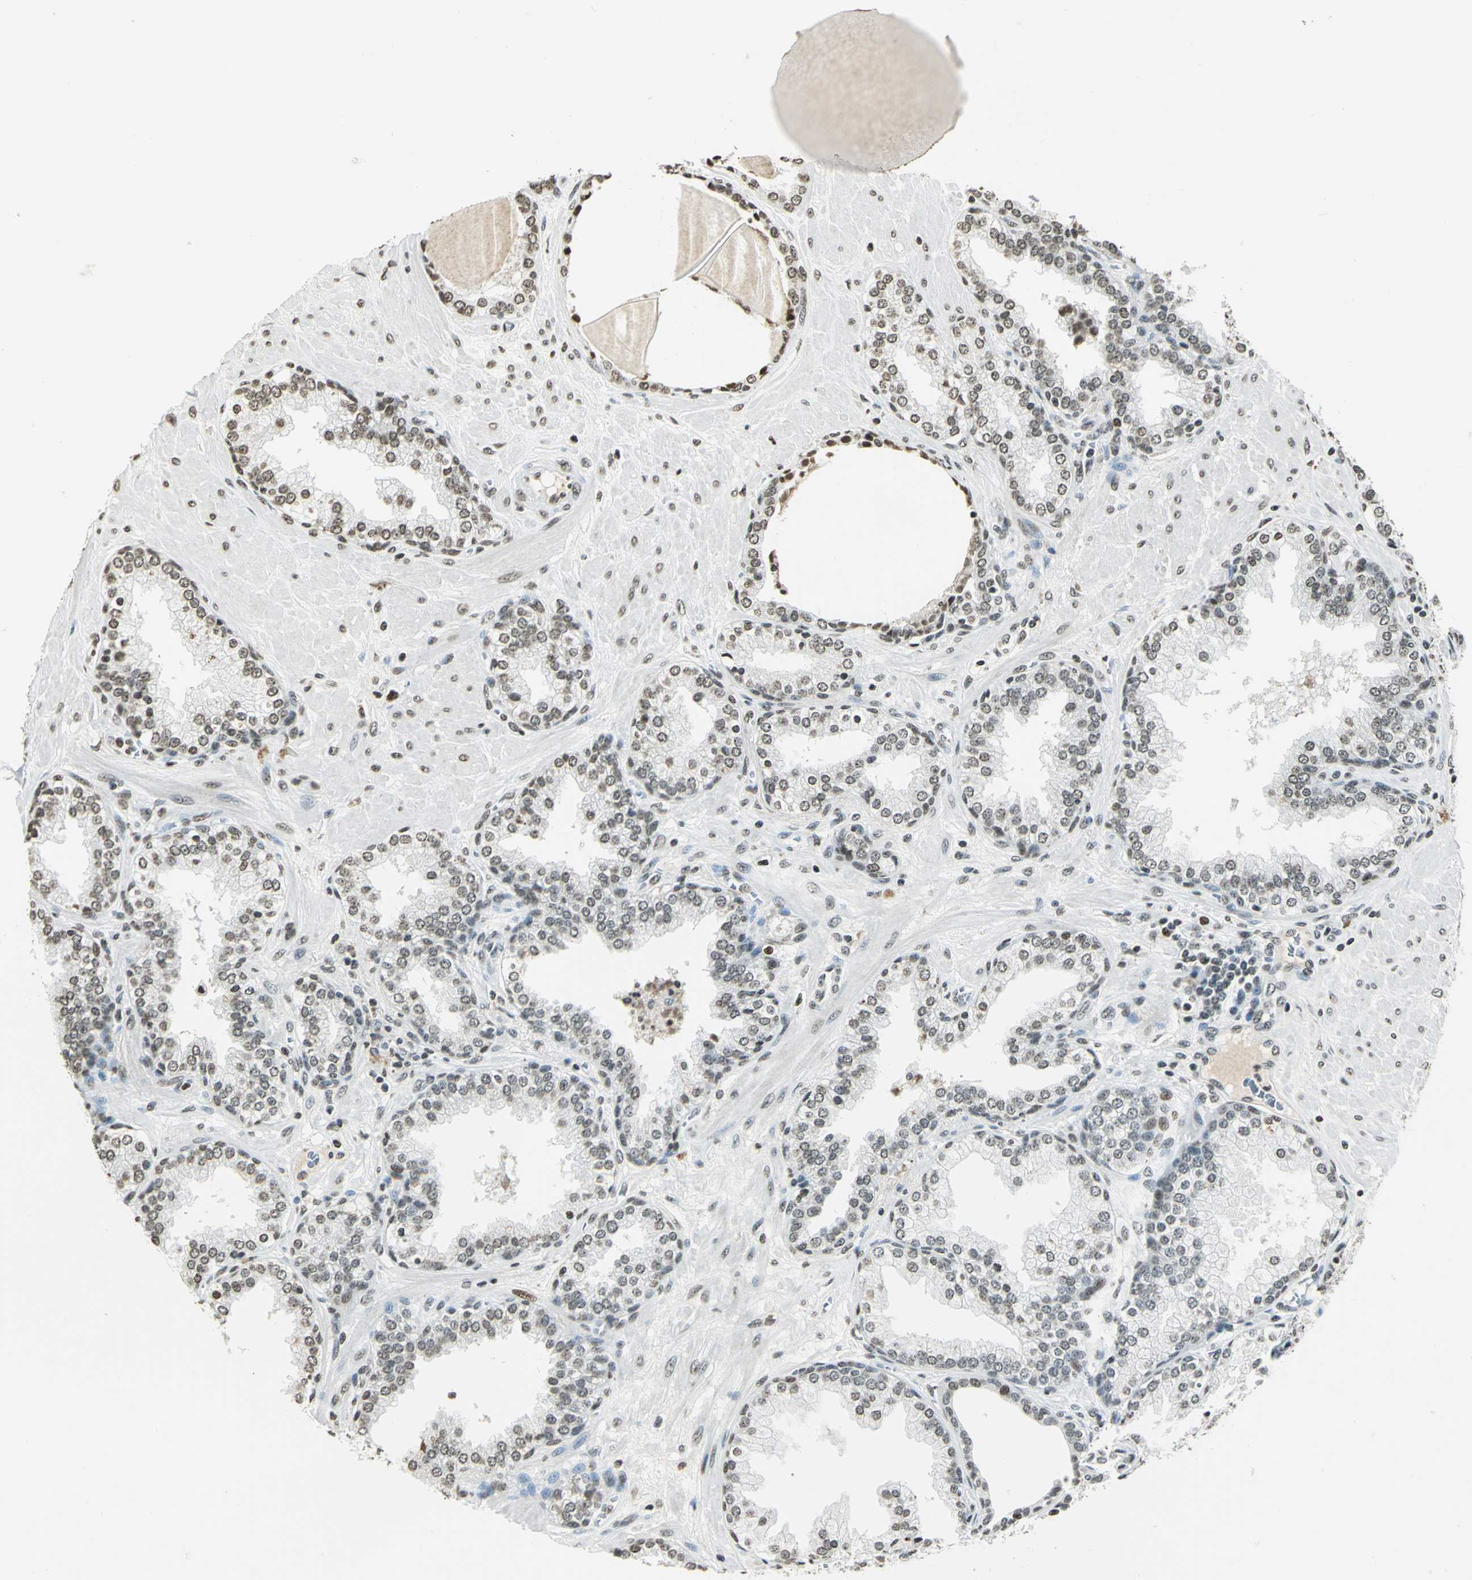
{"staining": {"intensity": "moderate", "quantity": ">75%", "location": "nuclear"}, "tissue": "prostate", "cell_type": "Glandular cells", "image_type": "normal", "snomed": [{"axis": "morphology", "description": "Normal tissue, NOS"}, {"axis": "topography", "description": "Prostate"}], "caption": "Immunohistochemical staining of normal prostate displays medium levels of moderate nuclear staining in approximately >75% of glandular cells.", "gene": "MCM4", "patient": {"sex": "male", "age": 51}}